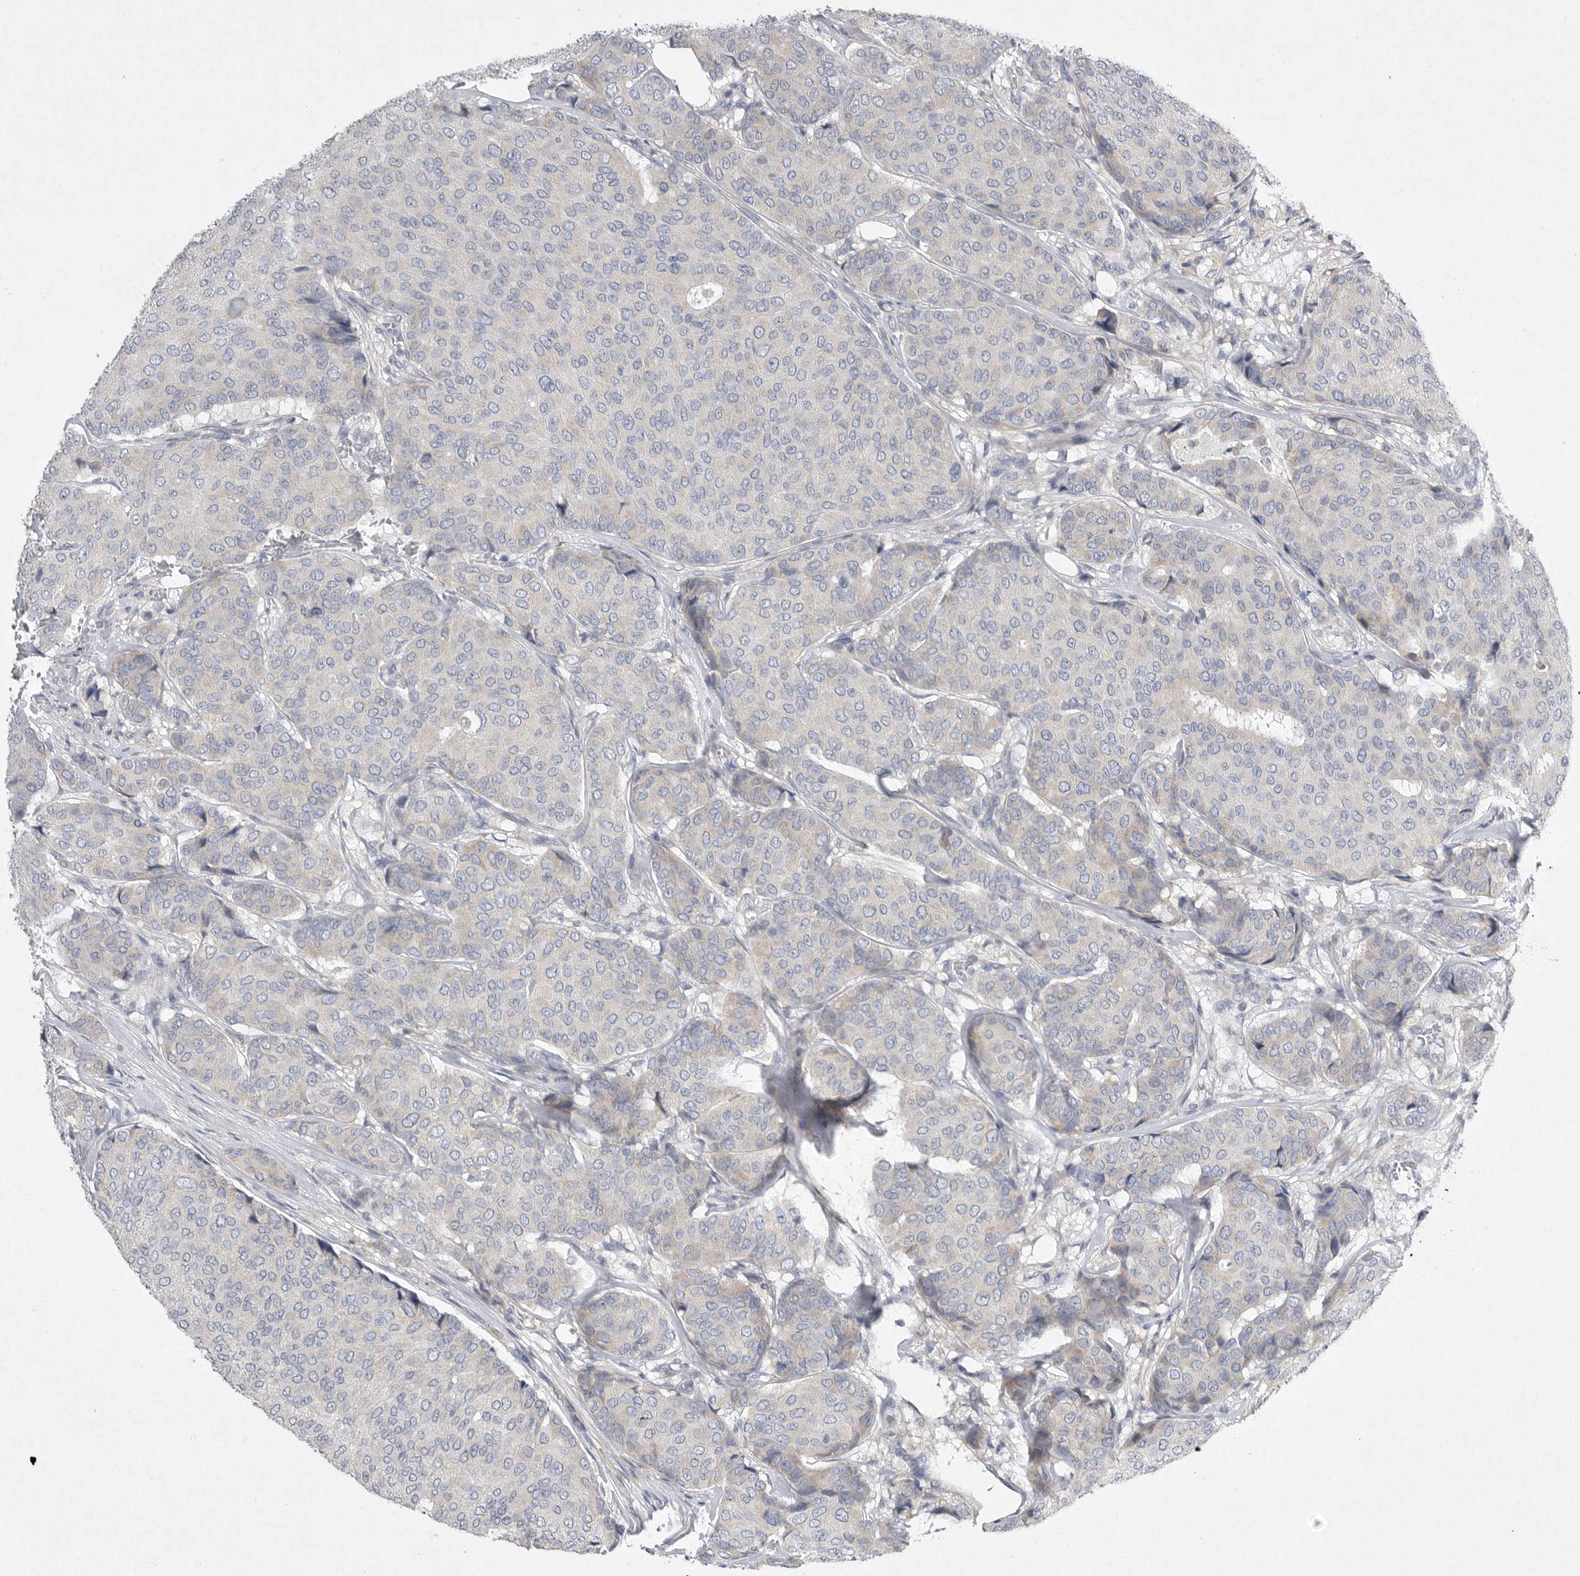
{"staining": {"intensity": "negative", "quantity": "none", "location": "none"}, "tissue": "breast cancer", "cell_type": "Tumor cells", "image_type": "cancer", "snomed": [{"axis": "morphology", "description": "Duct carcinoma"}, {"axis": "topography", "description": "Breast"}], "caption": "A high-resolution image shows immunohistochemistry (IHC) staining of breast cancer (infiltrating ductal carcinoma), which shows no significant positivity in tumor cells. (Immunohistochemistry (ihc), brightfield microscopy, high magnification).", "gene": "EDEM3", "patient": {"sex": "female", "age": 75}}